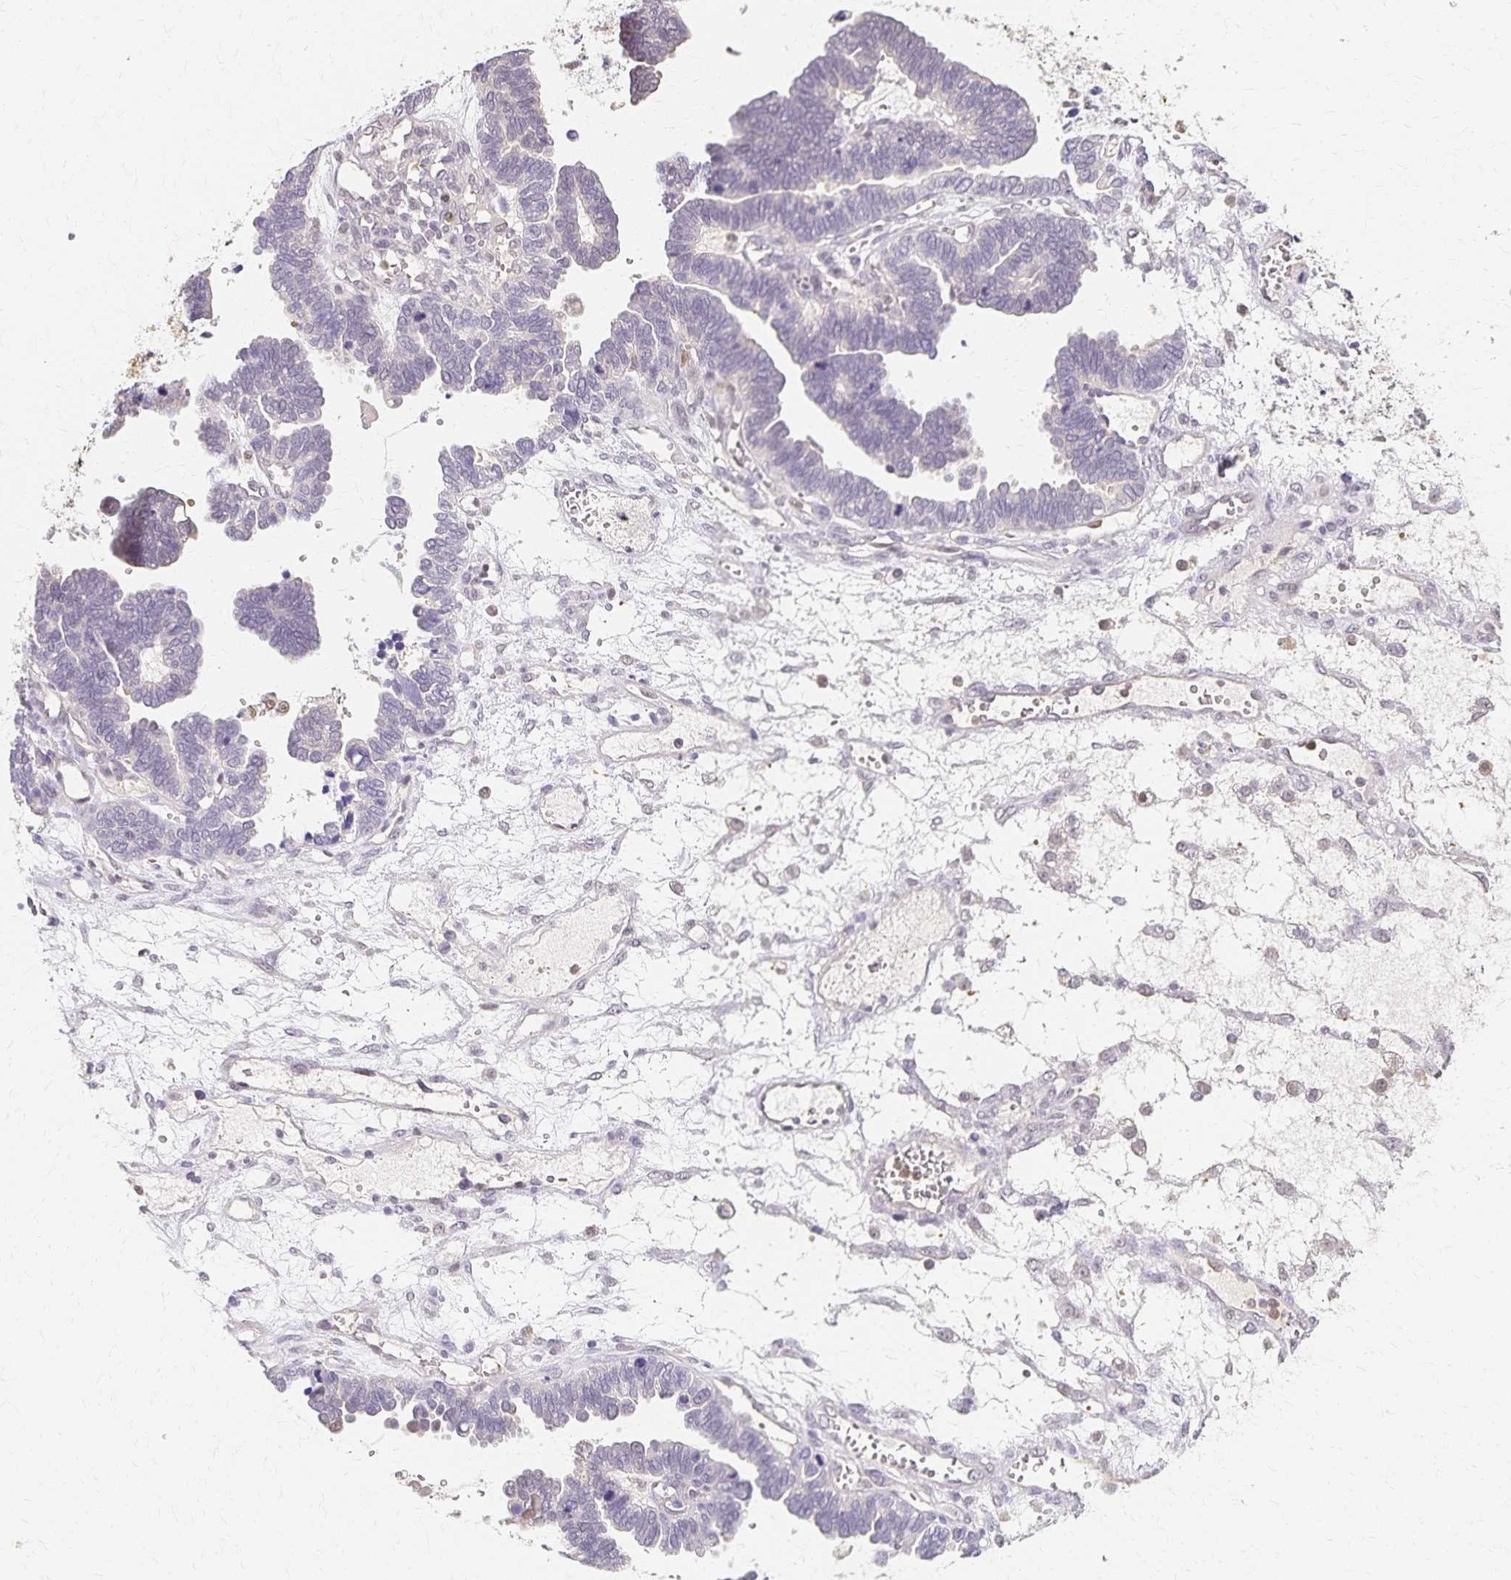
{"staining": {"intensity": "negative", "quantity": "none", "location": "none"}, "tissue": "ovarian cancer", "cell_type": "Tumor cells", "image_type": "cancer", "snomed": [{"axis": "morphology", "description": "Cystadenocarcinoma, serous, NOS"}, {"axis": "topography", "description": "Ovary"}], "caption": "Immunohistochemistry (IHC) micrograph of serous cystadenocarcinoma (ovarian) stained for a protein (brown), which demonstrates no staining in tumor cells.", "gene": "AZGP1", "patient": {"sex": "female", "age": 51}}